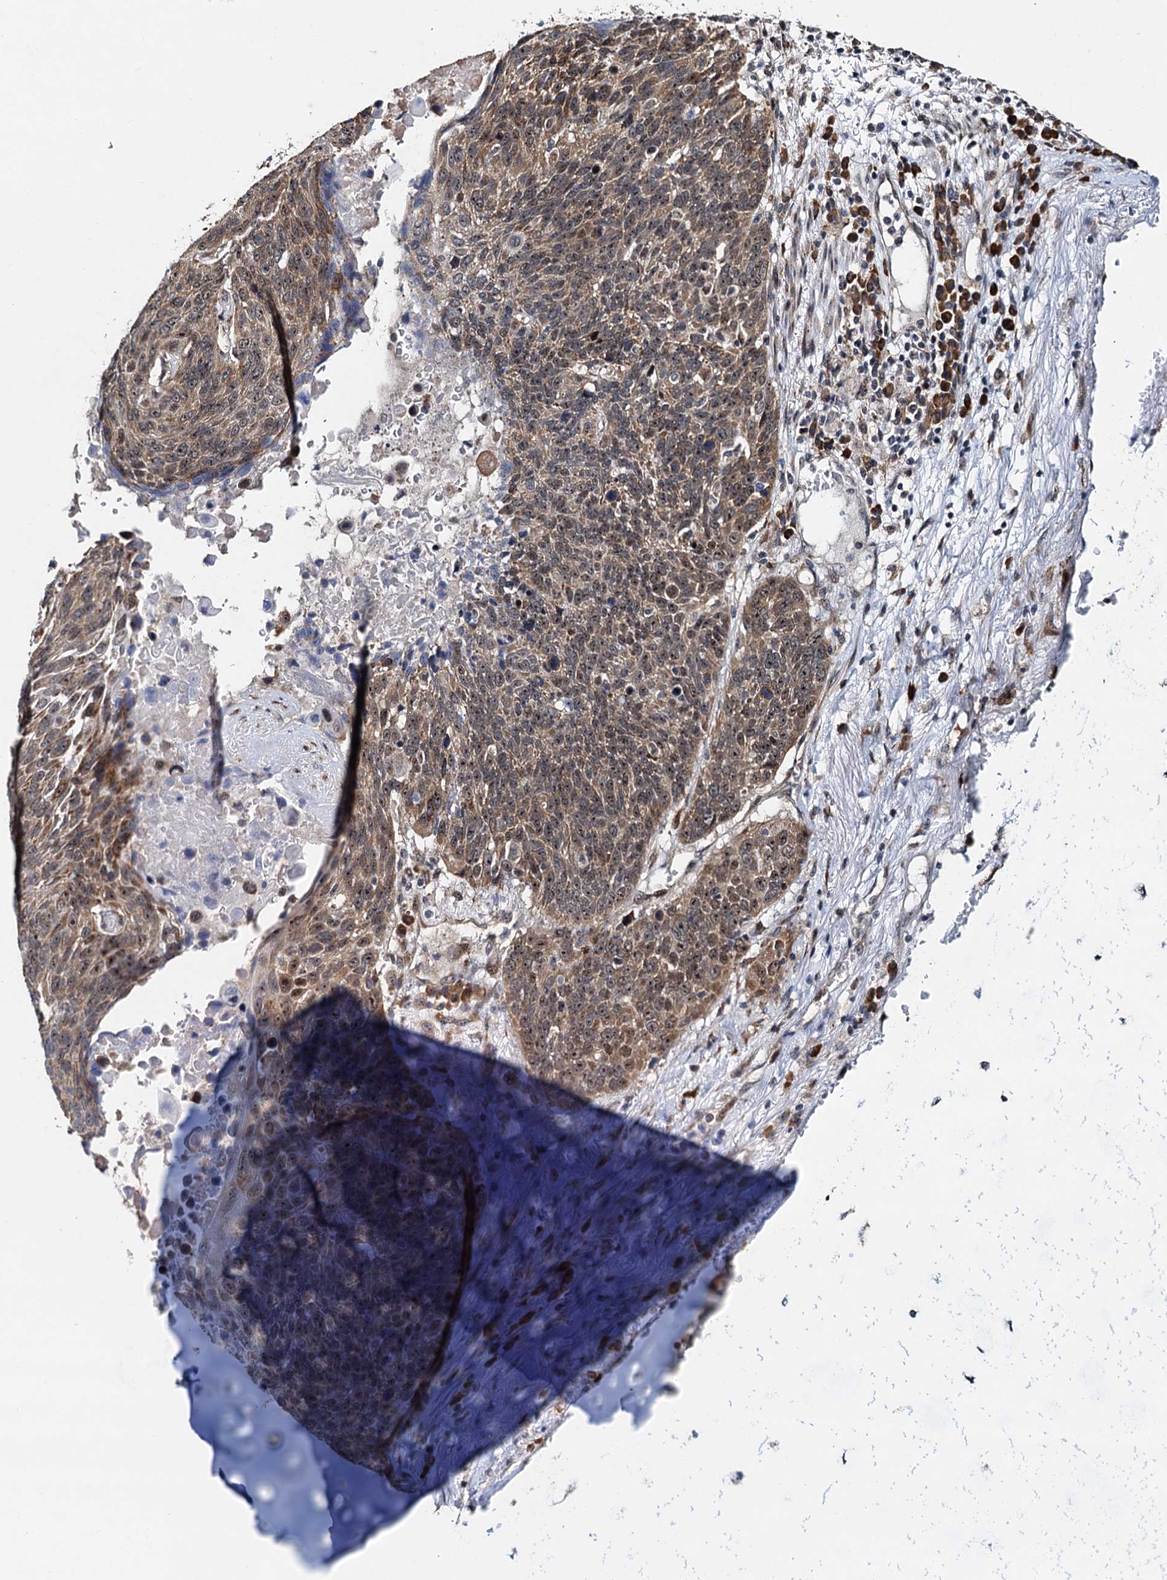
{"staining": {"intensity": "moderate", "quantity": ">75%", "location": "cytoplasmic/membranous,nuclear"}, "tissue": "lung cancer", "cell_type": "Tumor cells", "image_type": "cancer", "snomed": [{"axis": "morphology", "description": "Squamous cell carcinoma, NOS"}, {"axis": "topography", "description": "Lung"}], "caption": "A histopathology image of lung squamous cell carcinoma stained for a protein demonstrates moderate cytoplasmic/membranous and nuclear brown staining in tumor cells. The protein of interest is shown in brown color, while the nuclei are stained blue.", "gene": "DNAJC21", "patient": {"sex": "male", "age": 66}}